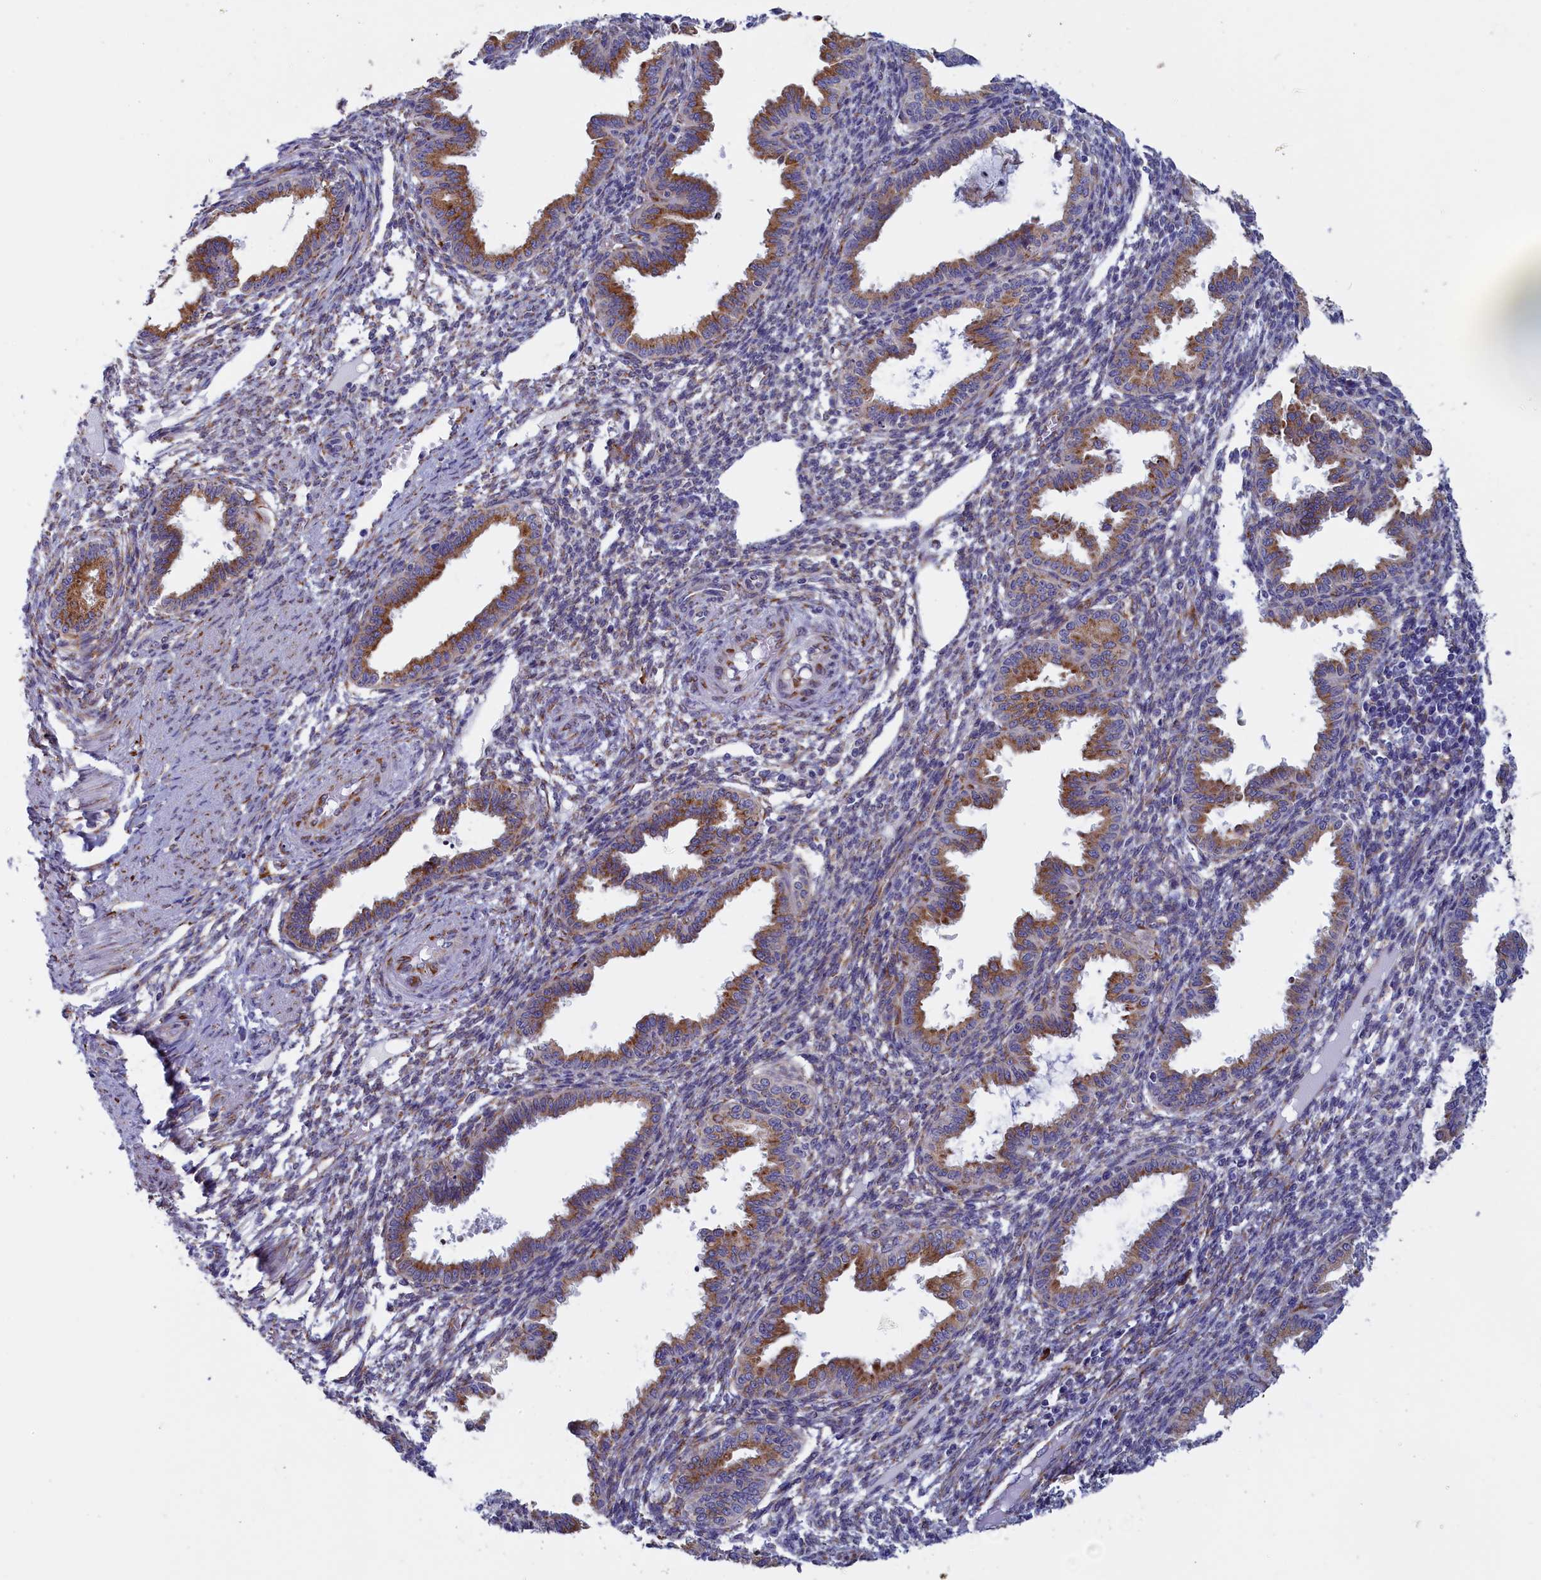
{"staining": {"intensity": "moderate", "quantity": "25%-75%", "location": "cytoplasmic/membranous"}, "tissue": "endometrium", "cell_type": "Cells in endometrial stroma", "image_type": "normal", "snomed": [{"axis": "morphology", "description": "Normal tissue, NOS"}, {"axis": "topography", "description": "Endometrium"}], "caption": "Protein analysis of unremarkable endometrium reveals moderate cytoplasmic/membranous staining in approximately 25%-75% of cells in endometrial stroma.", "gene": "CCDC68", "patient": {"sex": "female", "age": 33}}